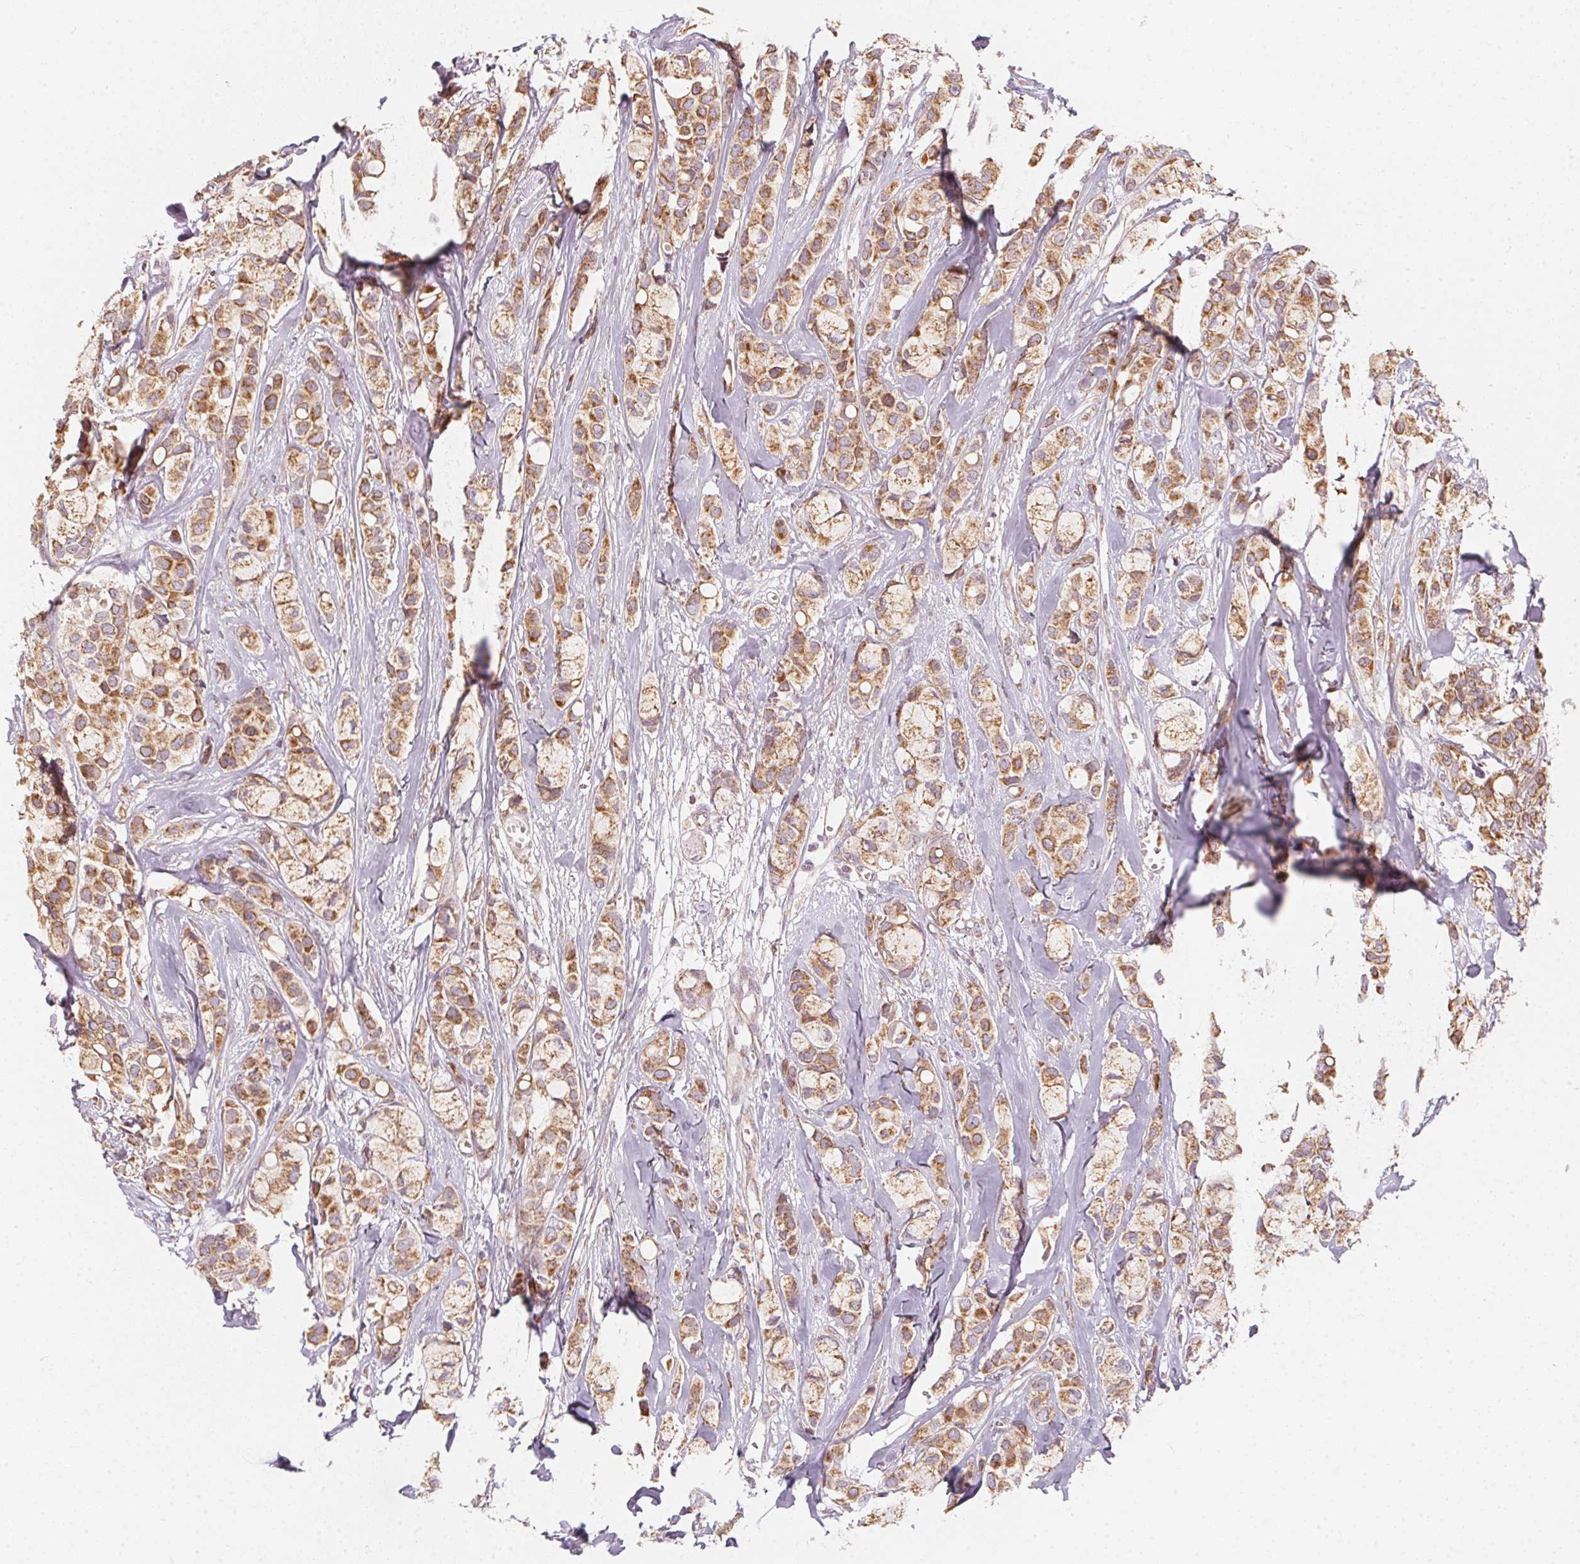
{"staining": {"intensity": "moderate", "quantity": ">75%", "location": "cytoplasmic/membranous"}, "tissue": "breast cancer", "cell_type": "Tumor cells", "image_type": "cancer", "snomed": [{"axis": "morphology", "description": "Duct carcinoma"}, {"axis": "topography", "description": "Breast"}], "caption": "A brown stain labels moderate cytoplasmic/membranous positivity of a protein in human breast infiltrating ductal carcinoma tumor cells. (DAB (3,3'-diaminobenzidine) = brown stain, brightfield microscopy at high magnification).", "gene": "MATCAP1", "patient": {"sex": "female", "age": 85}}